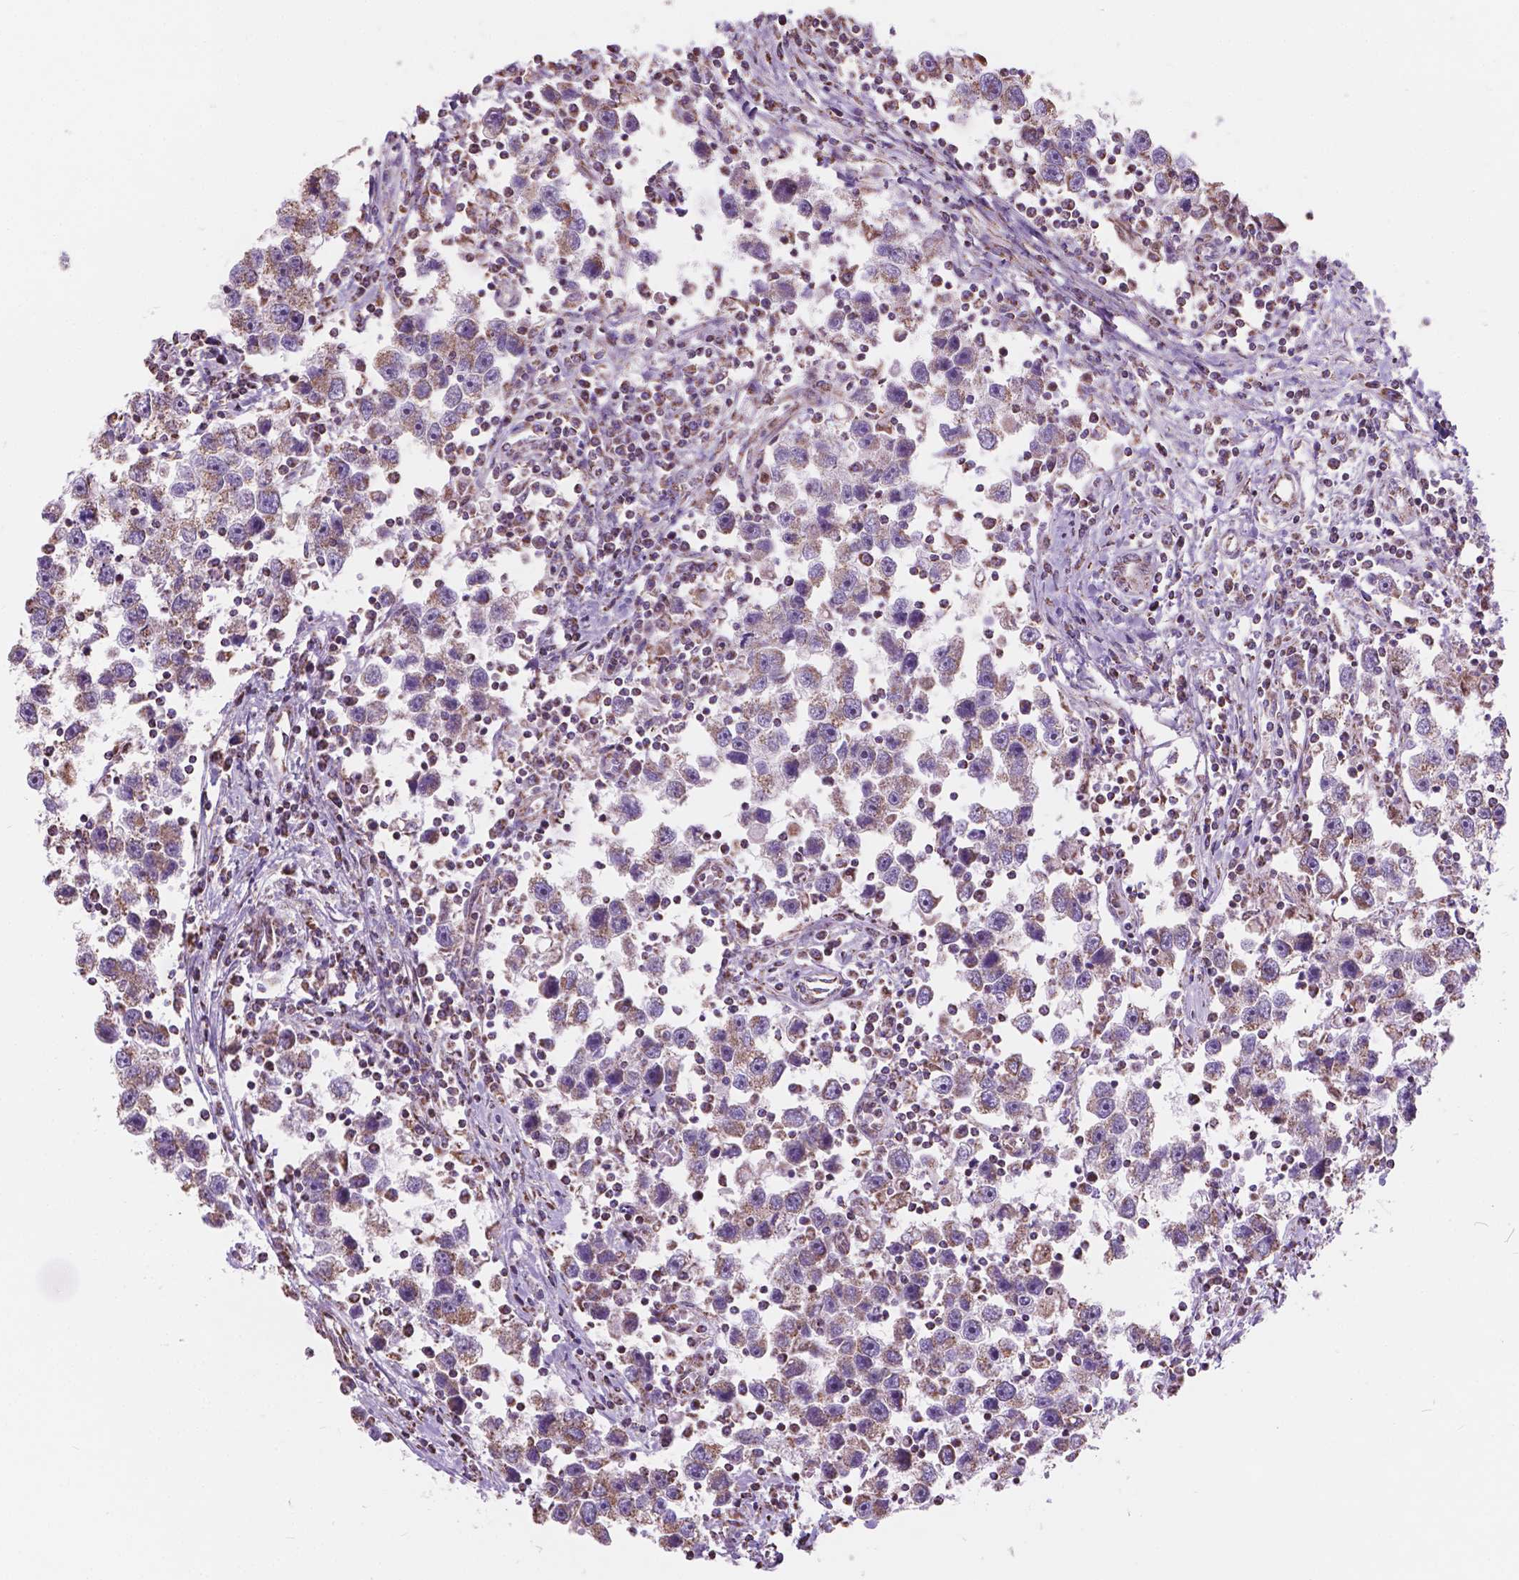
{"staining": {"intensity": "moderate", "quantity": "25%-75%", "location": "cytoplasmic/membranous"}, "tissue": "testis cancer", "cell_type": "Tumor cells", "image_type": "cancer", "snomed": [{"axis": "morphology", "description": "Seminoma, NOS"}, {"axis": "topography", "description": "Testis"}], "caption": "The image reveals immunohistochemical staining of seminoma (testis). There is moderate cytoplasmic/membranous positivity is seen in approximately 25%-75% of tumor cells.", "gene": "SCOC", "patient": {"sex": "male", "age": 30}}